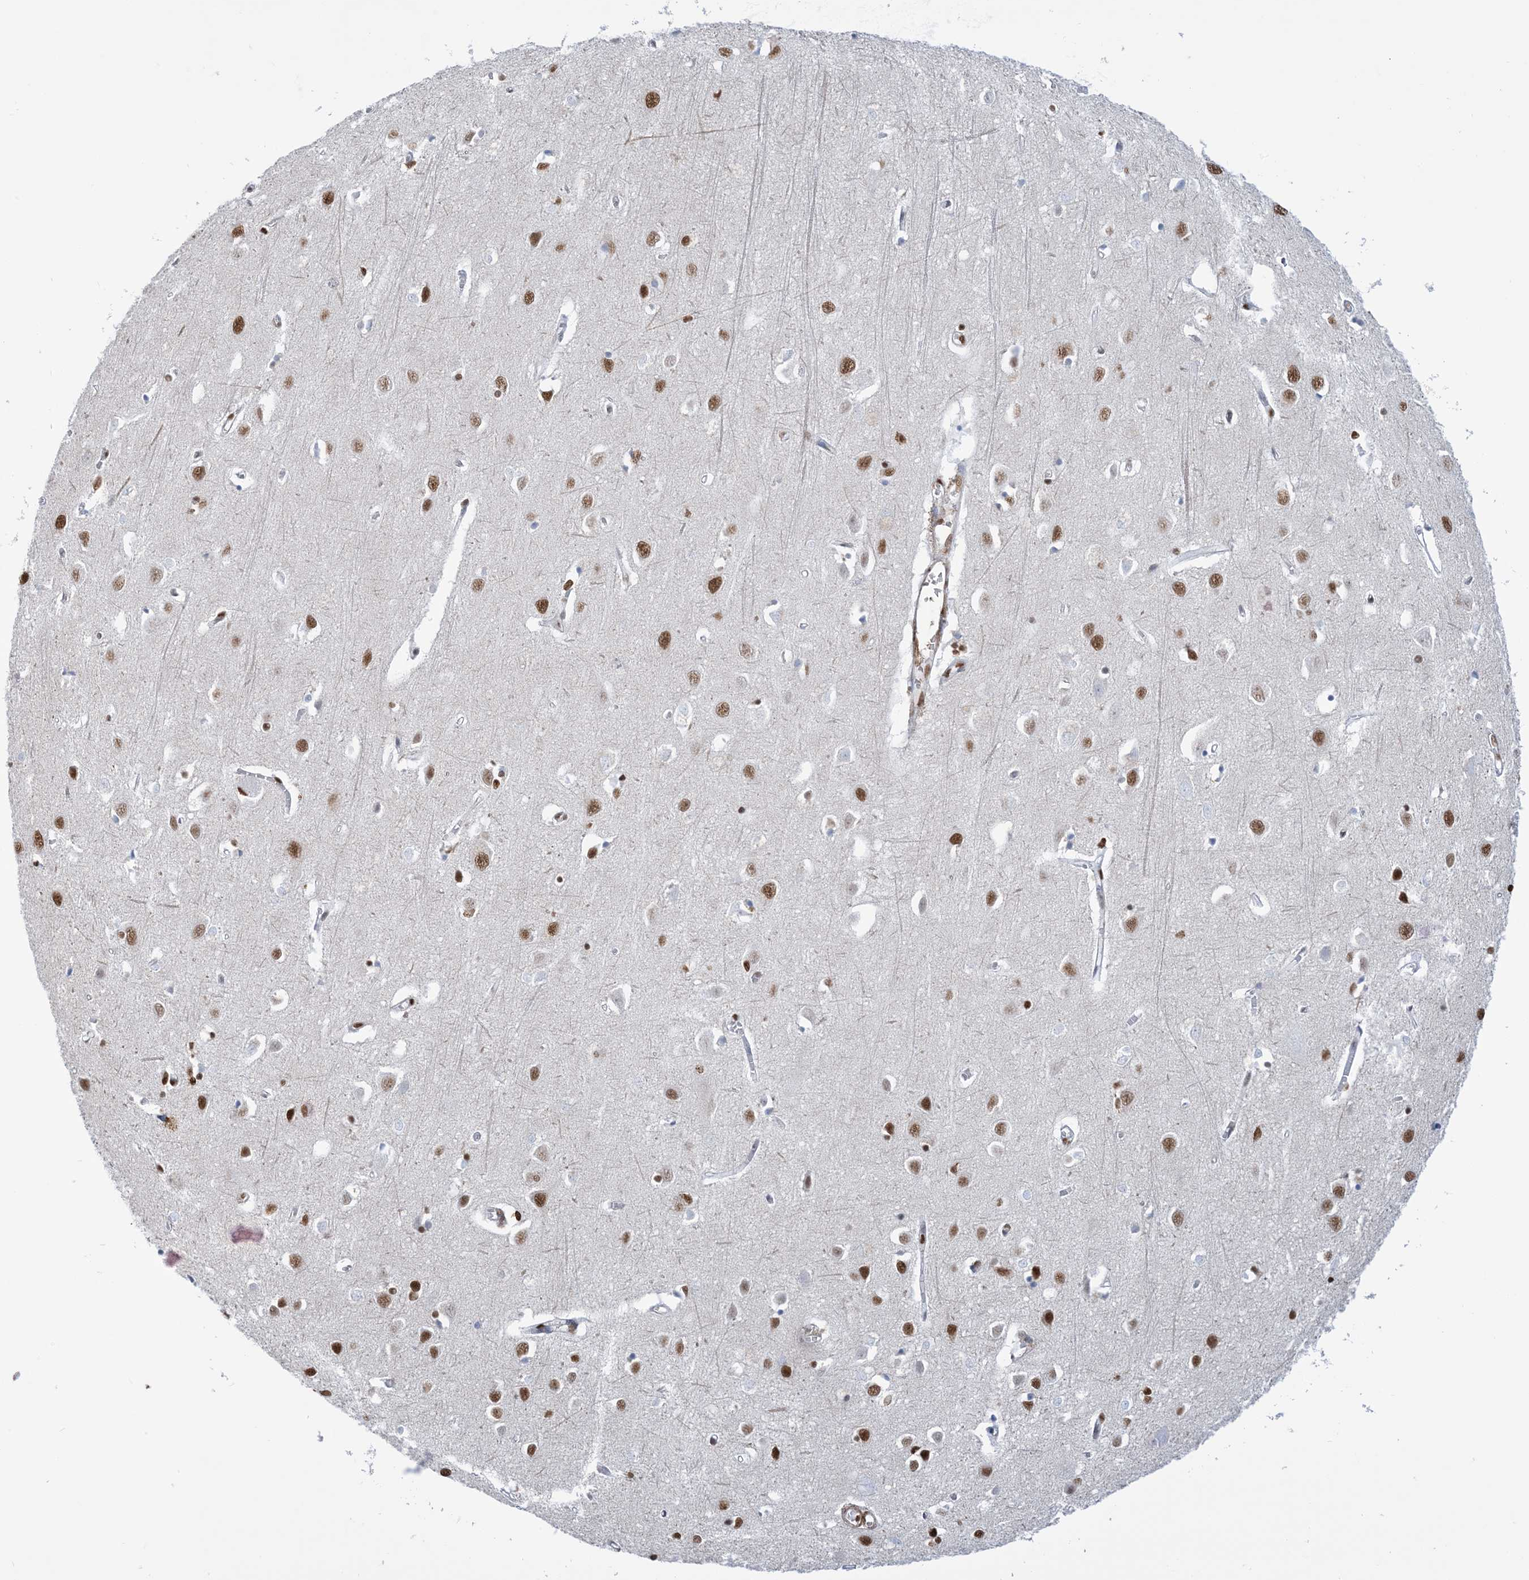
{"staining": {"intensity": "moderate", "quantity": ">75%", "location": "cytoplasmic/membranous"}, "tissue": "cerebral cortex", "cell_type": "Endothelial cells", "image_type": "normal", "snomed": [{"axis": "morphology", "description": "Normal tissue, NOS"}, {"axis": "topography", "description": "Cerebral cortex"}], "caption": "A micrograph showing moderate cytoplasmic/membranous expression in approximately >75% of endothelial cells in normal cerebral cortex, as visualized by brown immunohistochemical staining.", "gene": "ZNF792", "patient": {"sex": "female", "age": 64}}